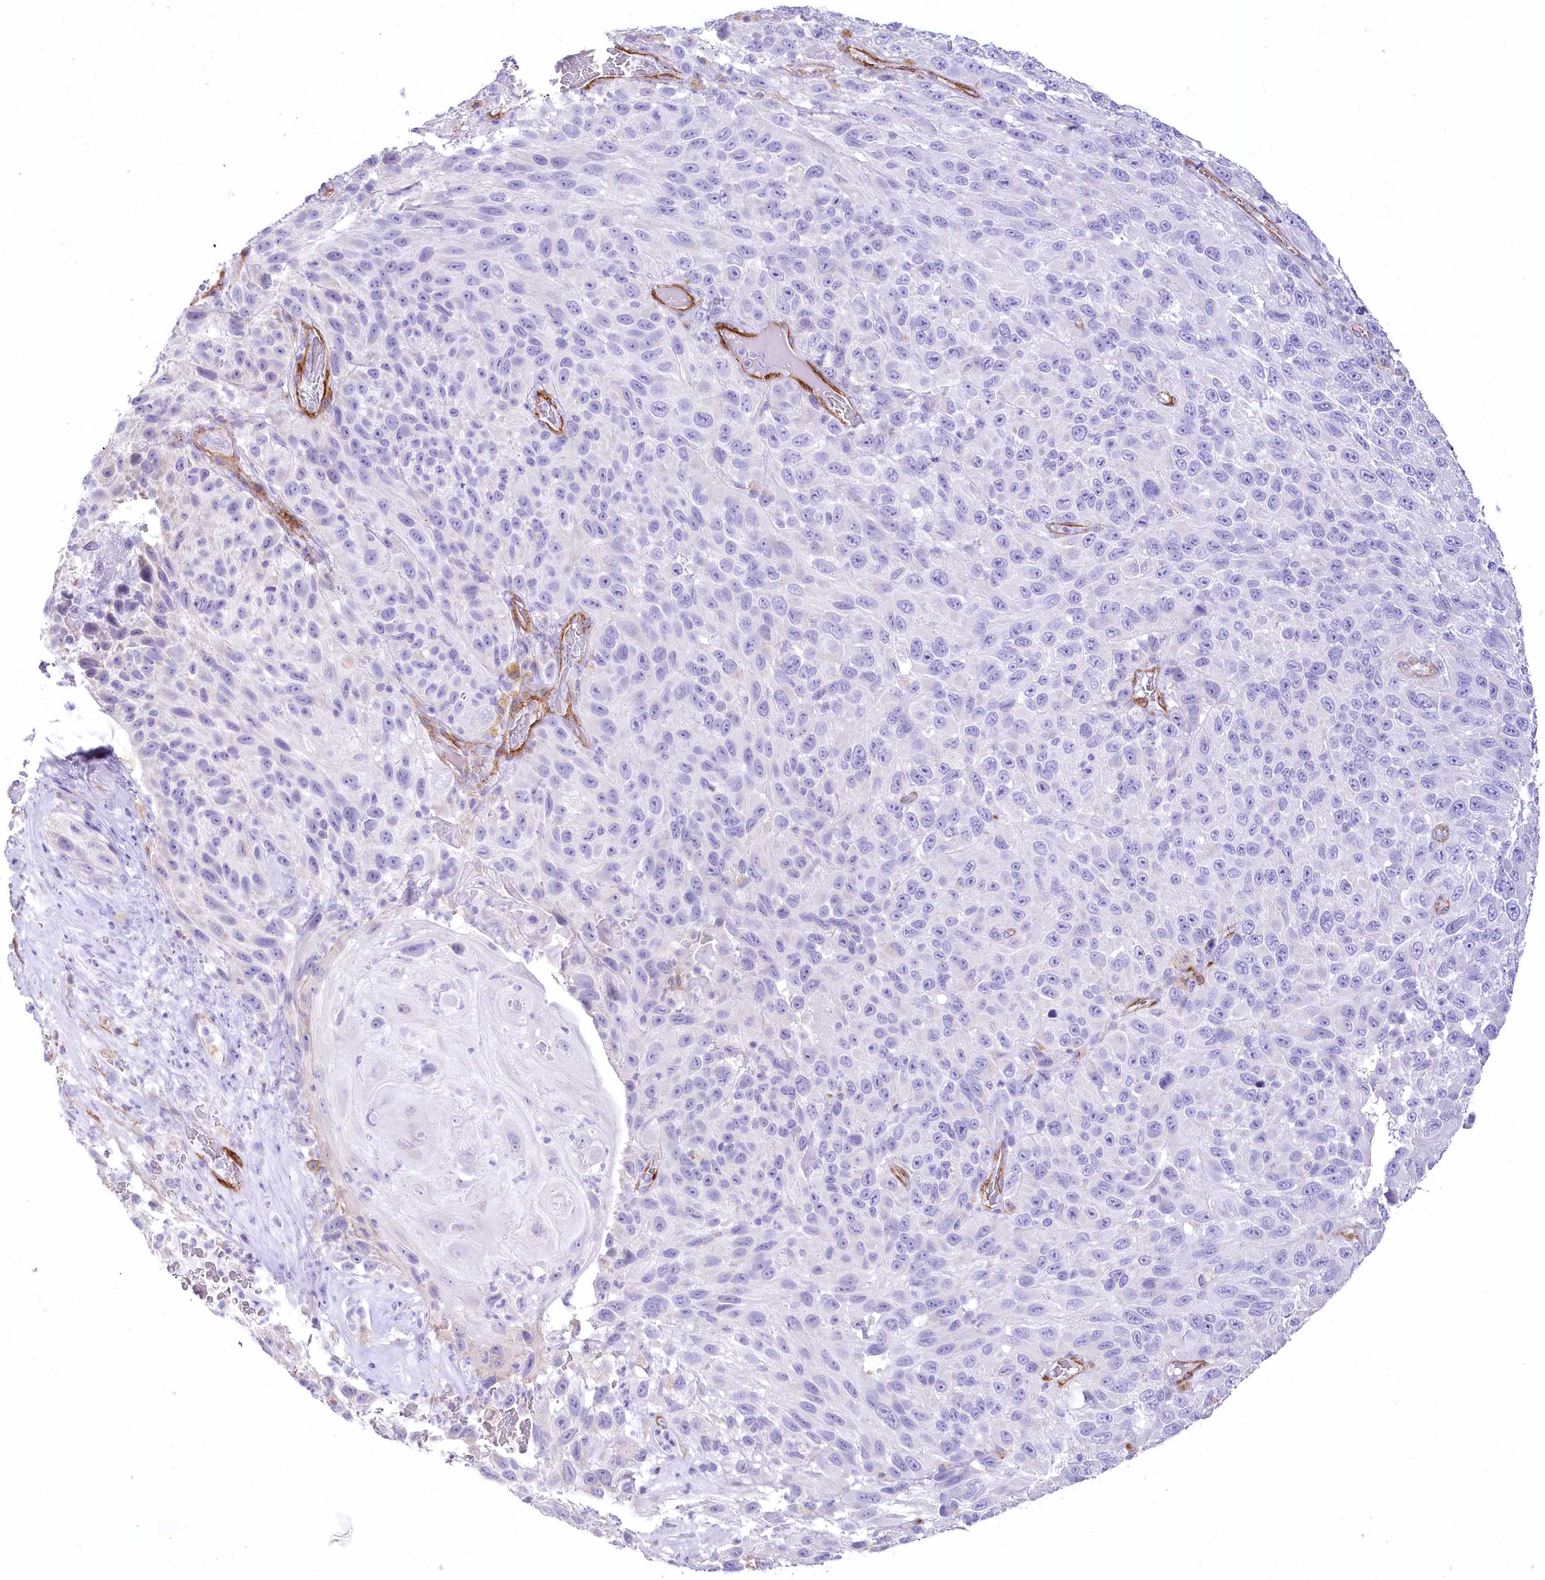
{"staining": {"intensity": "negative", "quantity": "none", "location": "none"}, "tissue": "melanoma", "cell_type": "Tumor cells", "image_type": "cancer", "snomed": [{"axis": "morphology", "description": "Malignant melanoma, NOS"}, {"axis": "topography", "description": "Skin"}], "caption": "An immunohistochemistry (IHC) photomicrograph of melanoma is shown. There is no staining in tumor cells of melanoma.", "gene": "SYNPO2", "patient": {"sex": "female", "age": 96}}